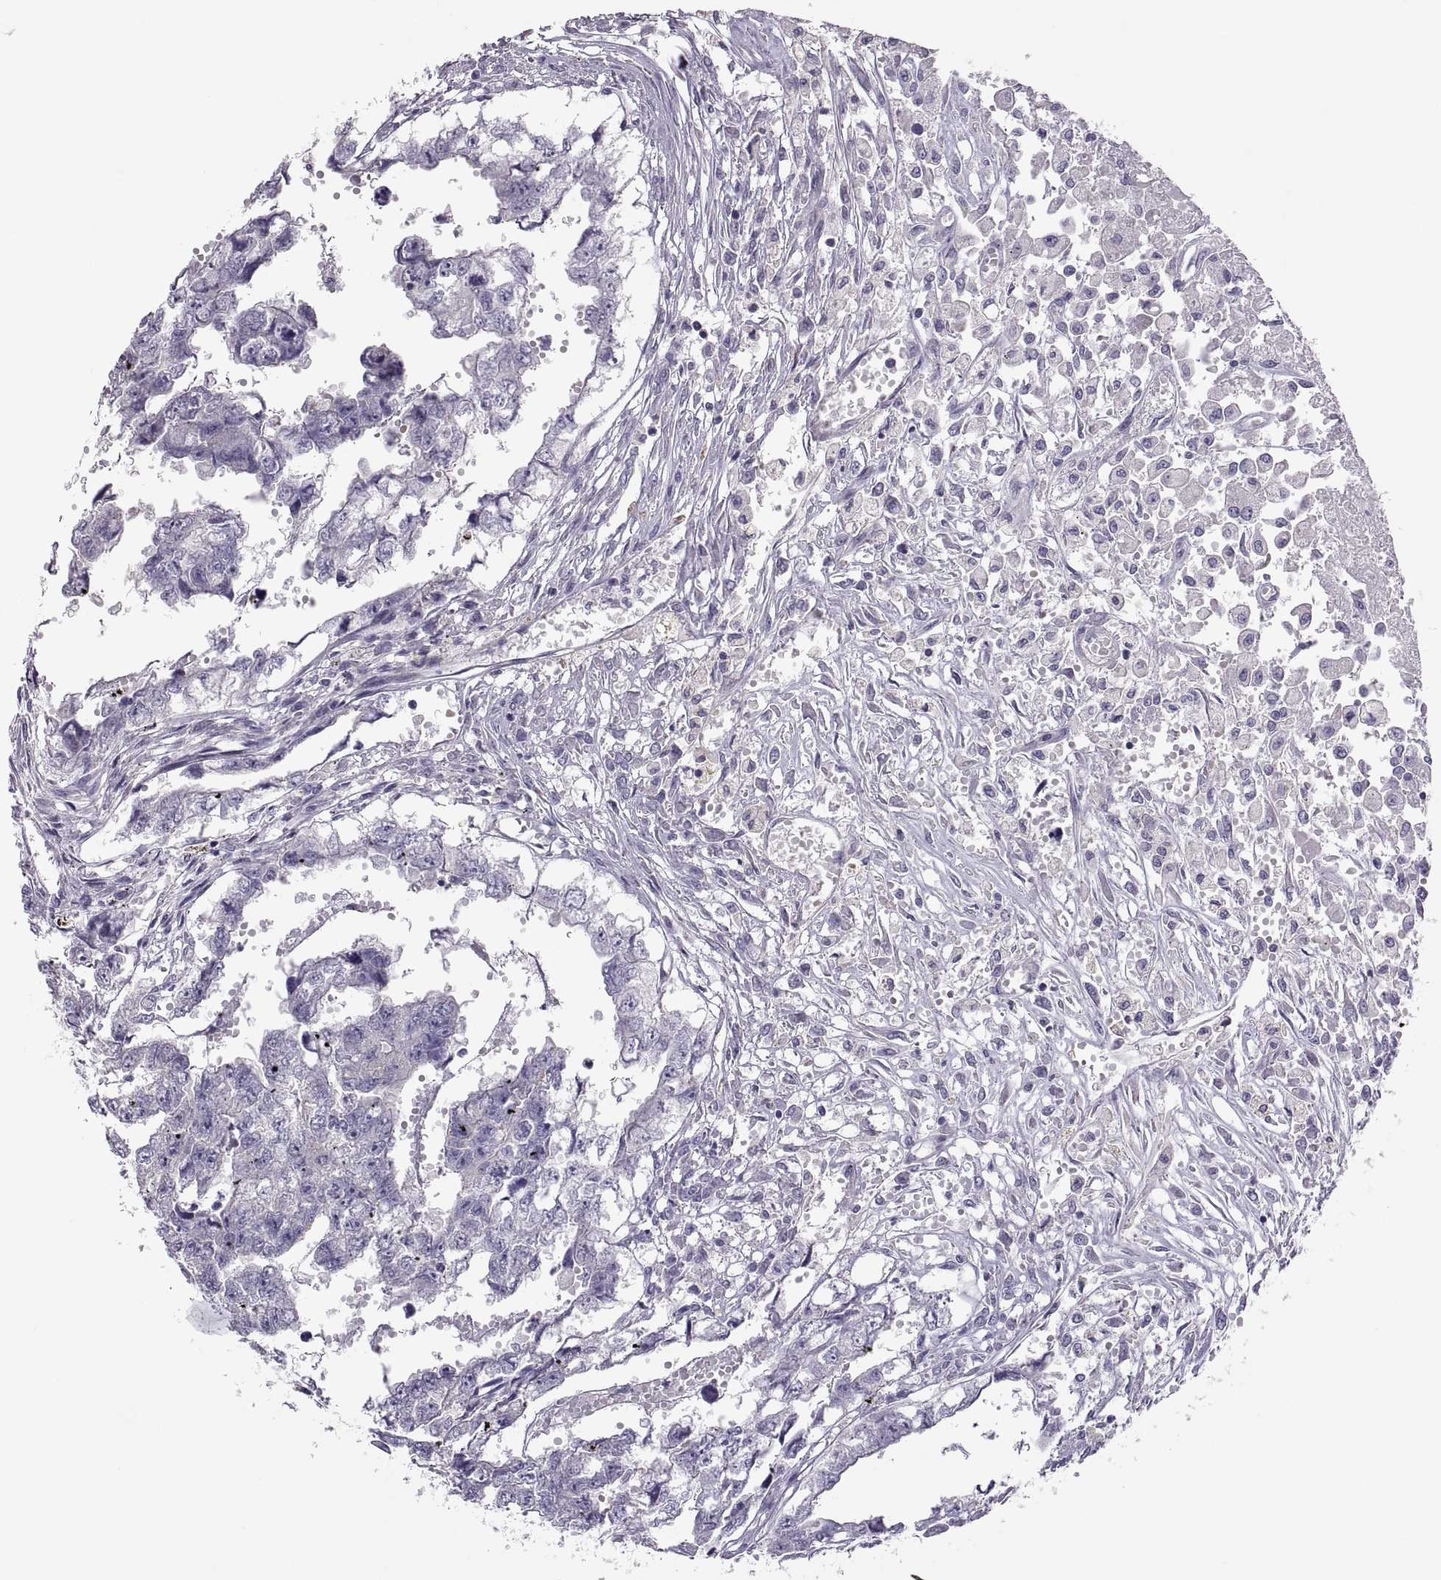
{"staining": {"intensity": "negative", "quantity": "none", "location": "none"}, "tissue": "testis cancer", "cell_type": "Tumor cells", "image_type": "cancer", "snomed": [{"axis": "morphology", "description": "Carcinoma, Embryonal, NOS"}, {"axis": "morphology", "description": "Teratoma, malignant, NOS"}, {"axis": "topography", "description": "Testis"}], "caption": "High magnification brightfield microscopy of testis embryonal carcinoma stained with DAB (brown) and counterstained with hematoxylin (blue): tumor cells show no significant positivity. (DAB immunohistochemistry (IHC) visualized using brightfield microscopy, high magnification).", "gene": "TBX19", "patient": {"sex": "male", "age": 44}}